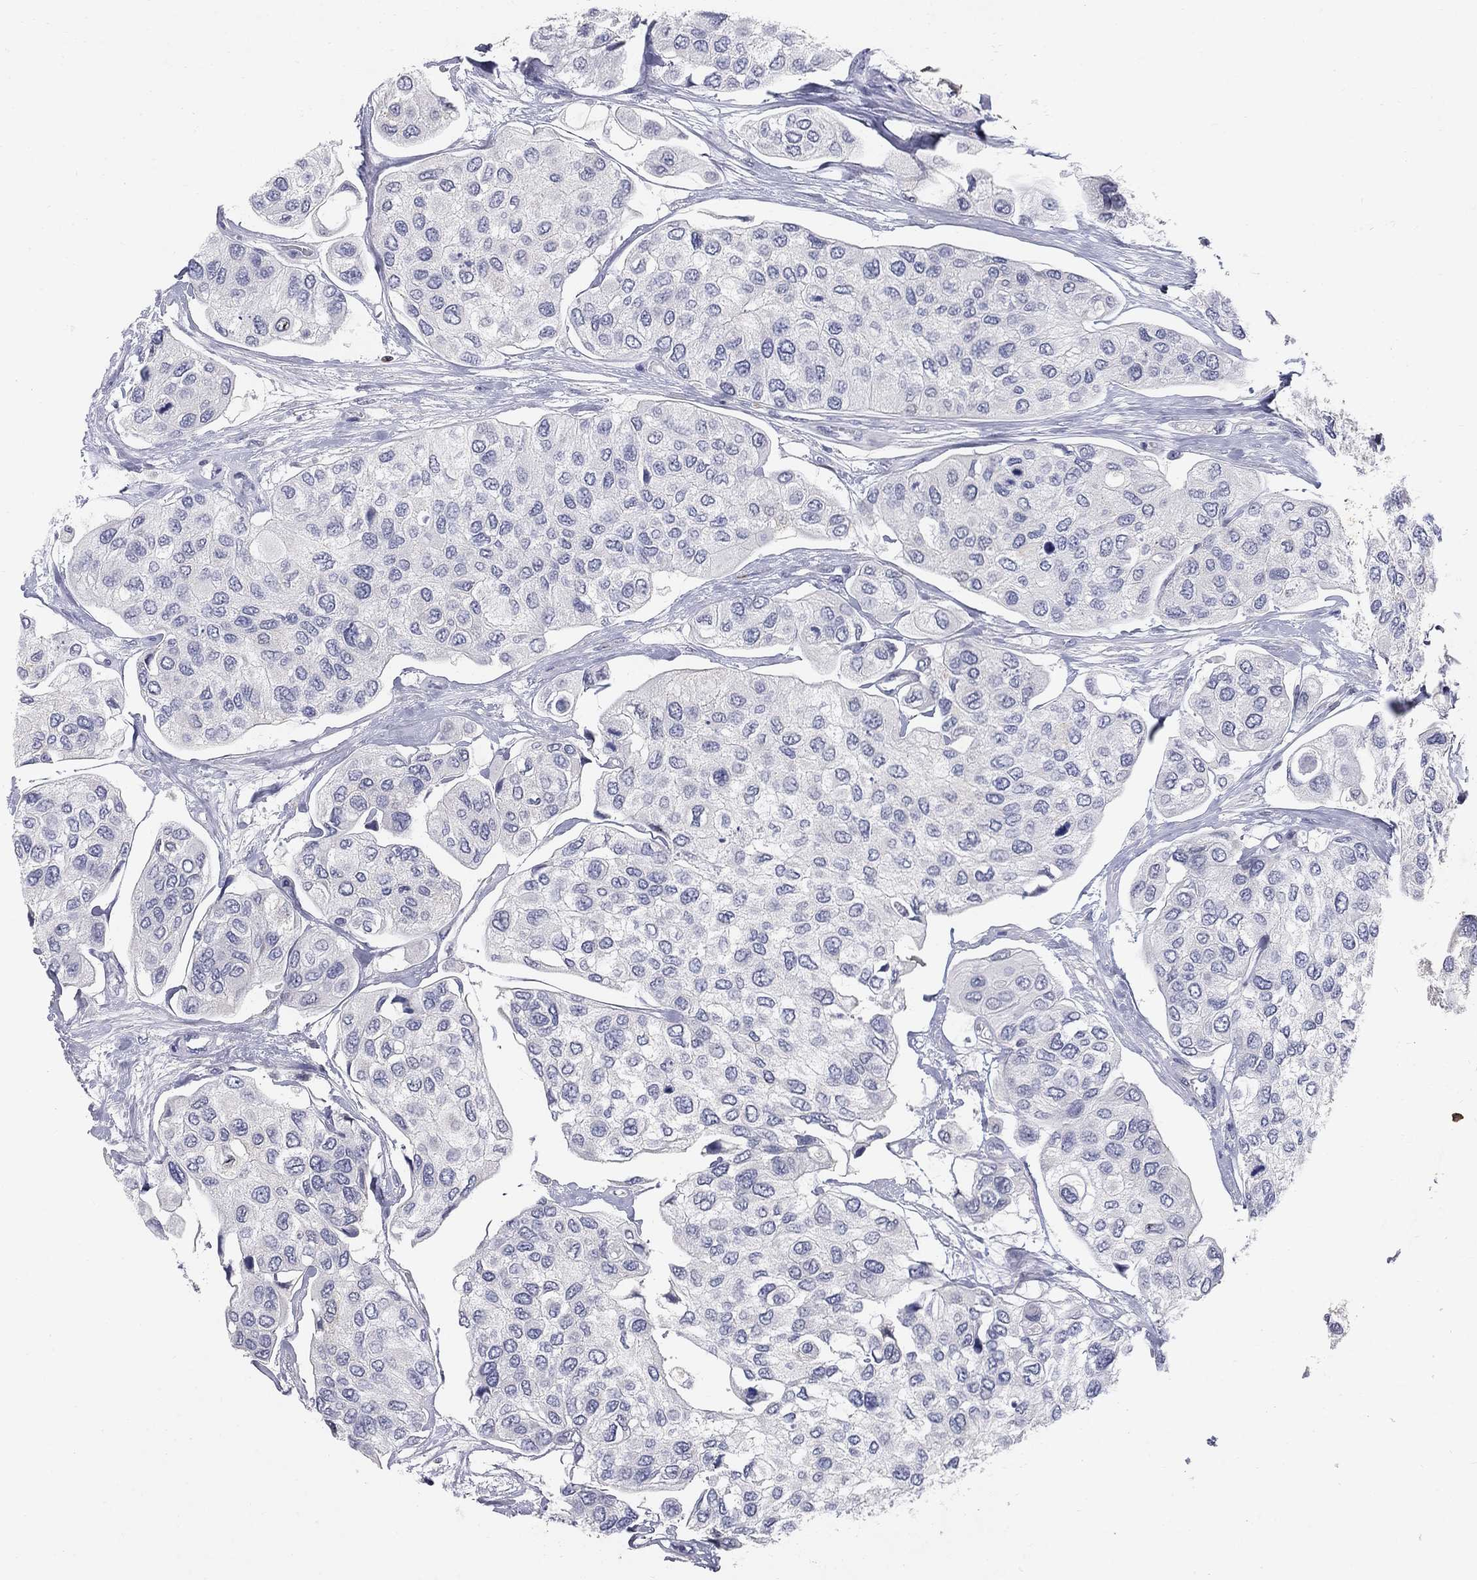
{"staining": {"intensity": "negative", "quantity": "none", "location": "none"}, "tissue": "urothelial cancer", "cell_type": "Tumor cells", "image_type": "cancer", "snomed": [{"axis": "morphology", "description": "Urothelial carcinoma, High grade"}, {"axis": "topography", "description": "Urinary bladder"}], "caption": "Immunohistochemistry of human urothelial carcinoma (high-grade) displays no staining in tumor cells.", "gene": "NTRK2", "patient": {"sex": "male", "age": 77}}